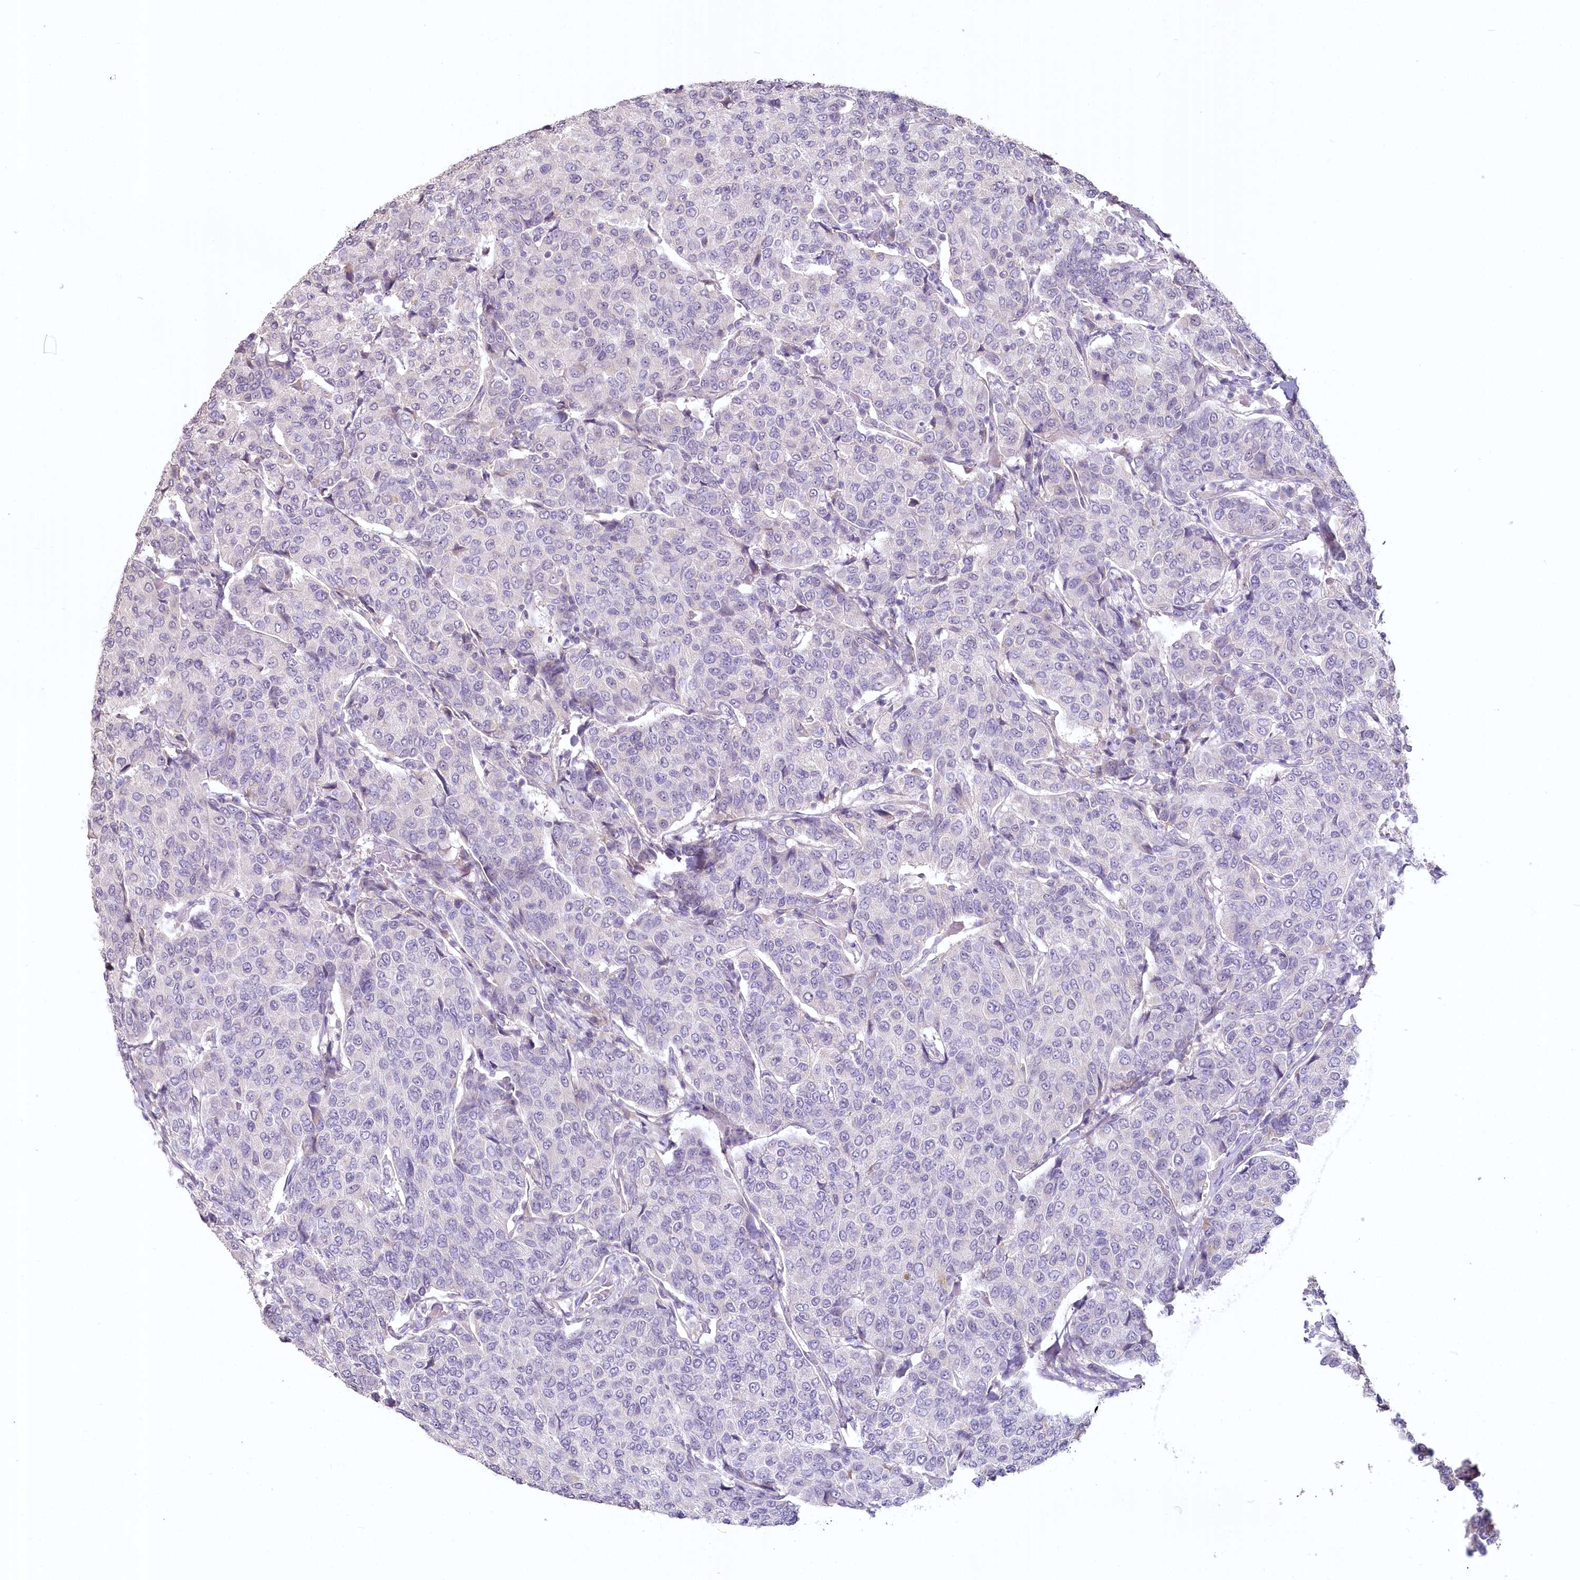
{"staining": {"intensity": "negative", "quantity": "none", "location": "none"}, "tissue": "breast cancer", "cell_type": "Tumor cells", "image_type": "cancer", "snomed": [{"axis": "morphology", "description": "Duct carcinoma"}, {"axis": "topography", "description": "Breast"}], "caption": "Photomicrograph shows no protein positivity in tumor cells of breast cancer tissue. (IHC, brightfield microscopy, high magnification).", "gene": "USP11", "patient": {"sex": "female", "age": 55}}